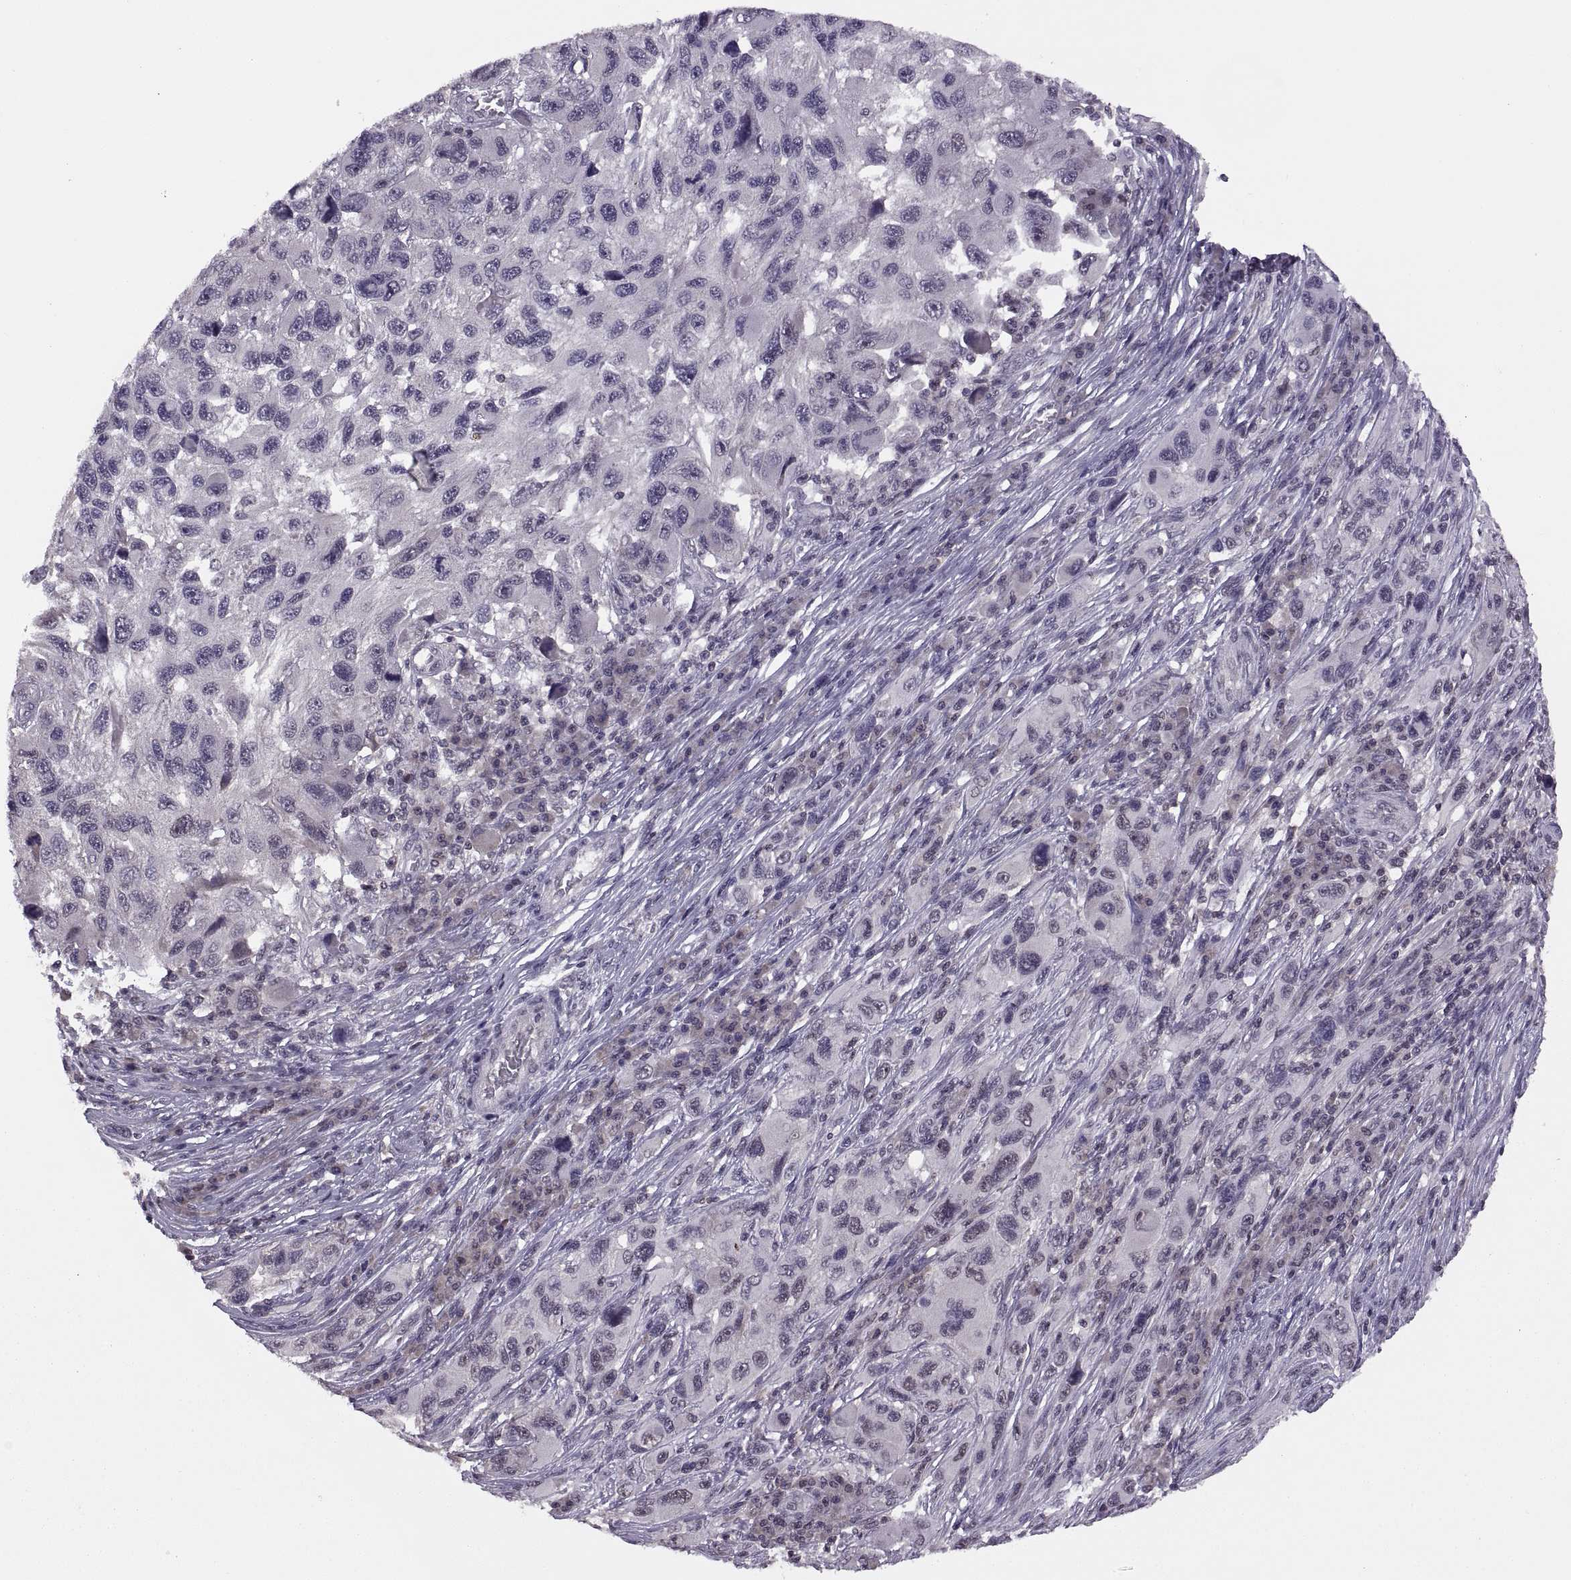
{"staining": {"intensity": "negative", "quantity": "none", "location": "none"}, "tissue": "melanoma", "cell_type": "Tumor cells", "image_type": "cancer", "snomed": [{"axis": "morphology", "description": "Malignant melanoma, NOS"}, {"axis": "topography", "description": "Skin"}], "caption": "IHC of melanoma reveals no expression in tumor cells.", "gene": "INTS3", "patient": {"sex": "male", "age": 53}}